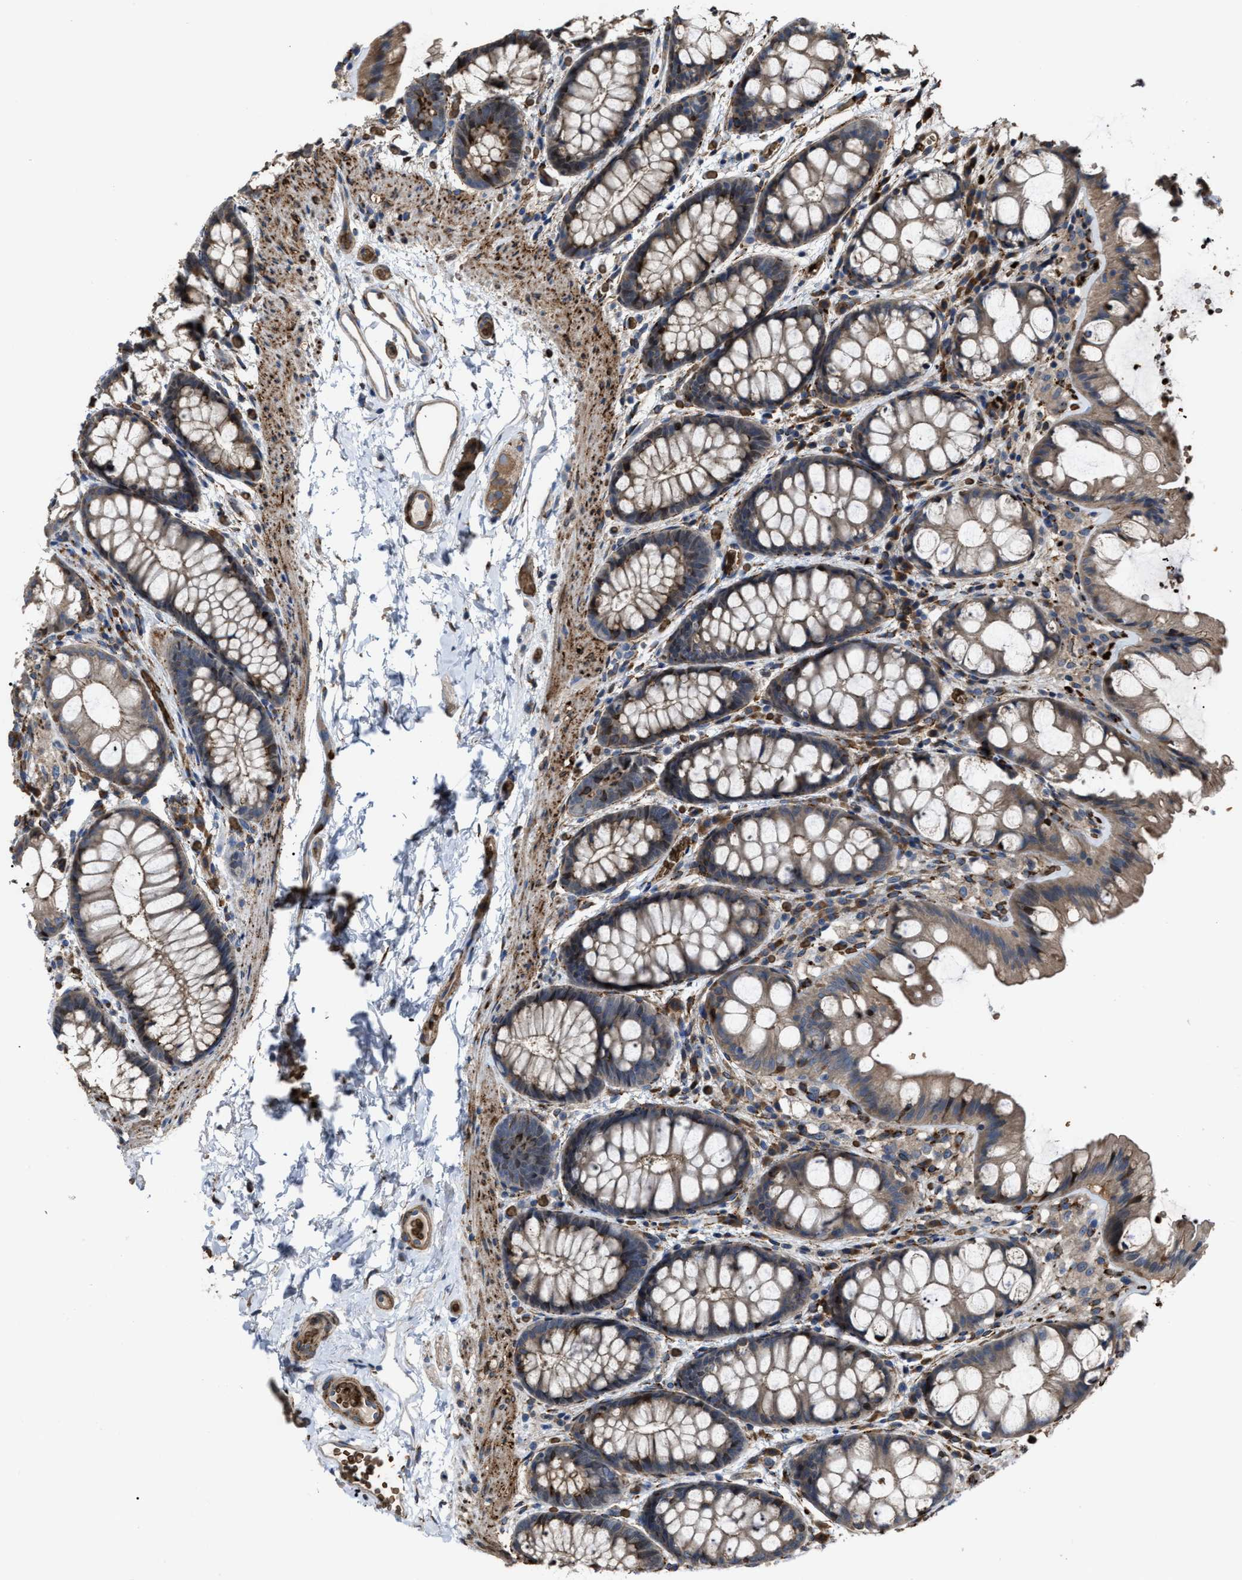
{"staining": {"intensity": "moderate", "quantity": ">75%", "location": "cytoplasmic/membranous"}, "tissue": "colon", "cell_type": "Endothelial cells", "image_type": "normal", "snomed": [{"axis": "morphology", "description": "Normal tissue, NOS"}, {"axis": "topography", "description": "Colon"}], "caption": "Protein analysis of benign colon shows moderate cytoplasmic/membranous staining in approximately >75% of endothelial cells.", "gene": "SELENOM", "patient": {"sex": "male", "age": 47}}